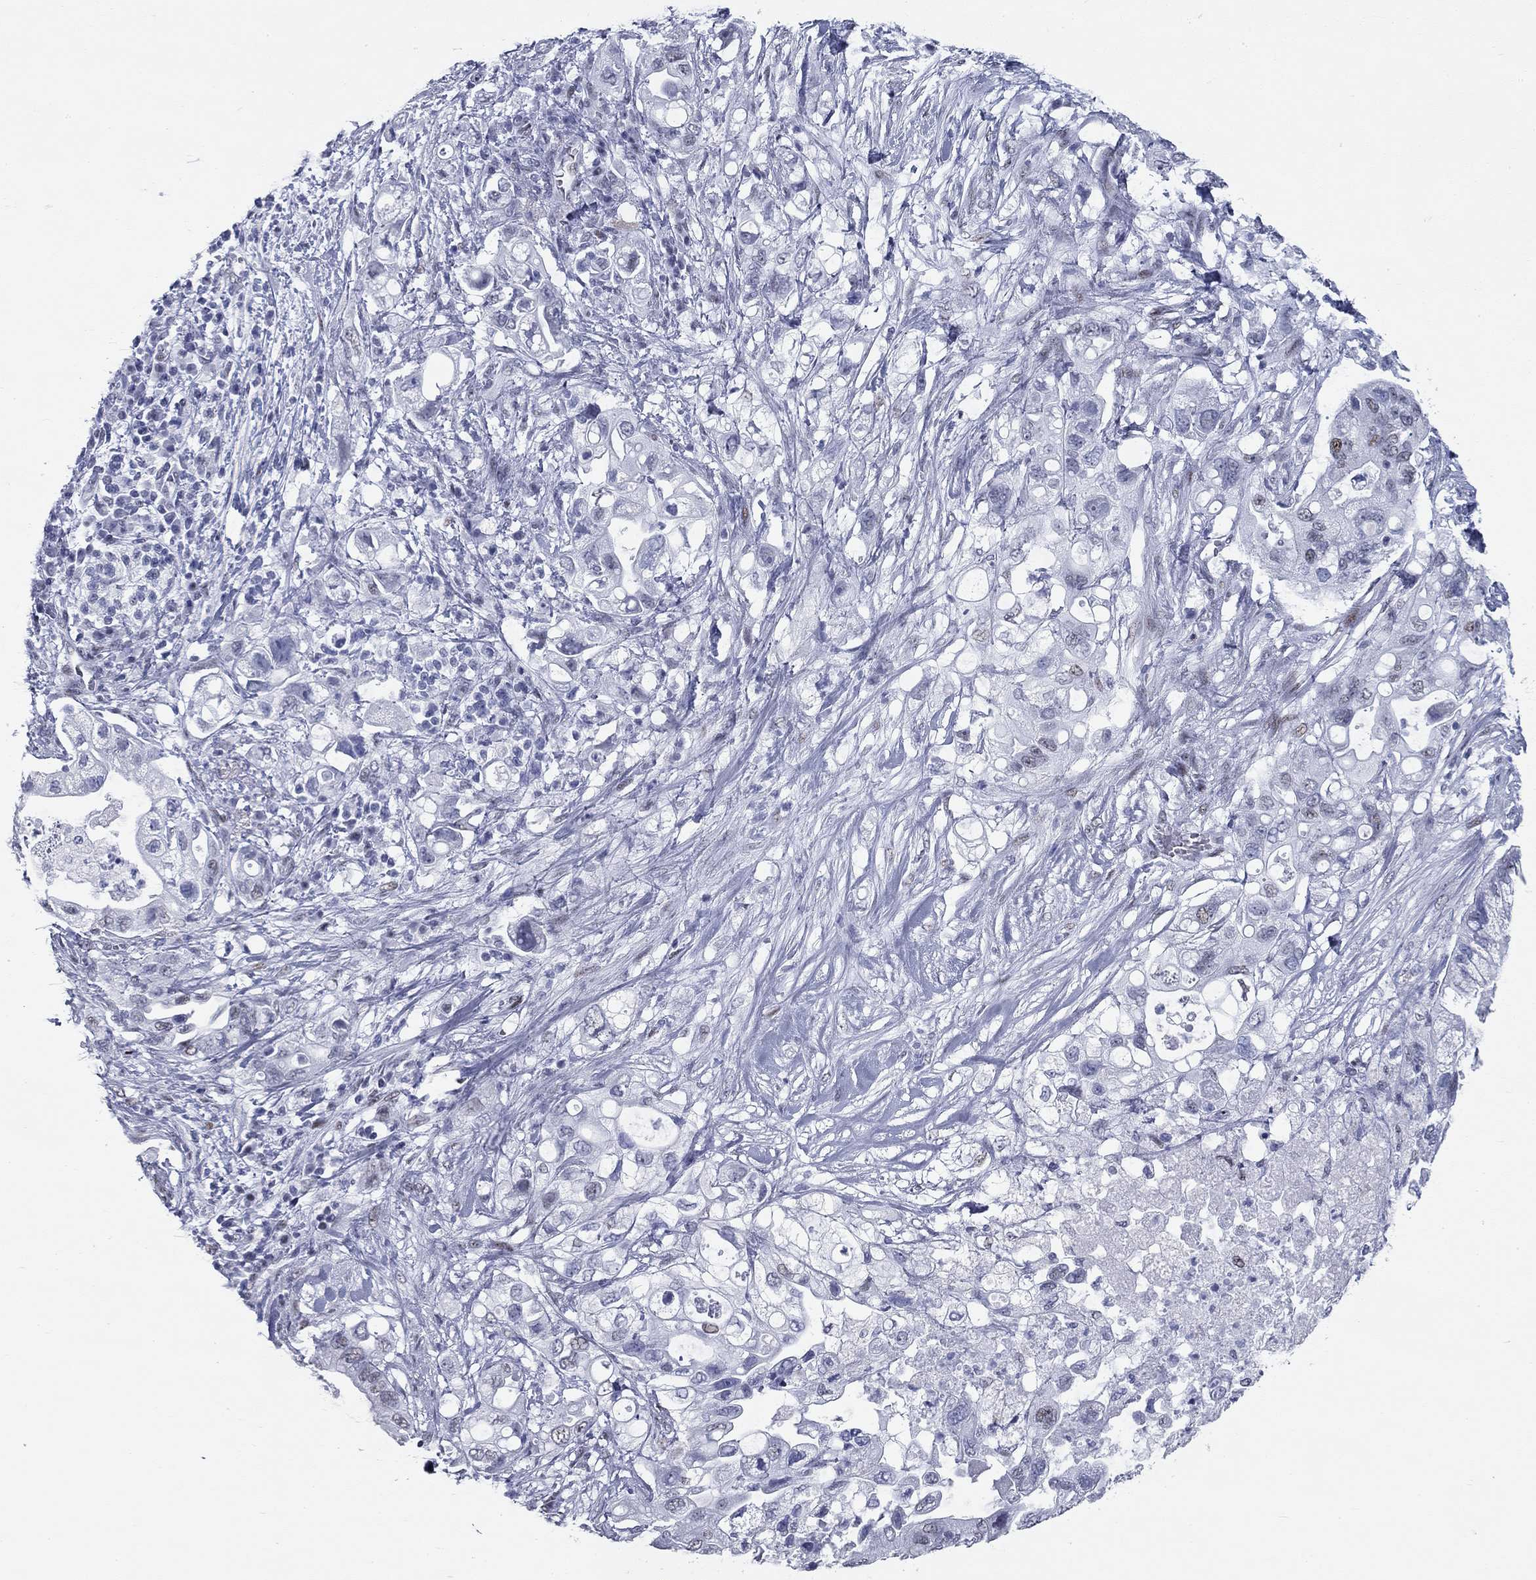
{"staining": {"intensity": "moderate", "quantity": "<25%", "location": "nuclear"}, "tissue": "pancreatic cancer", "cell_type": "Tumor cells", "image_type": "cancer", "snomed": [{"axis": "morphology", "description": "Adenocarcinoma, NOS"}, {"axis": "topography", "description": "Pancreas"}], "caption": "The image displays a brown stain indicating the presence of a protein in the nuclear of tumor cells in pancreatic cancer.", "gene": "ASF1B", "patient": {"sex": "female", "age": 72}}